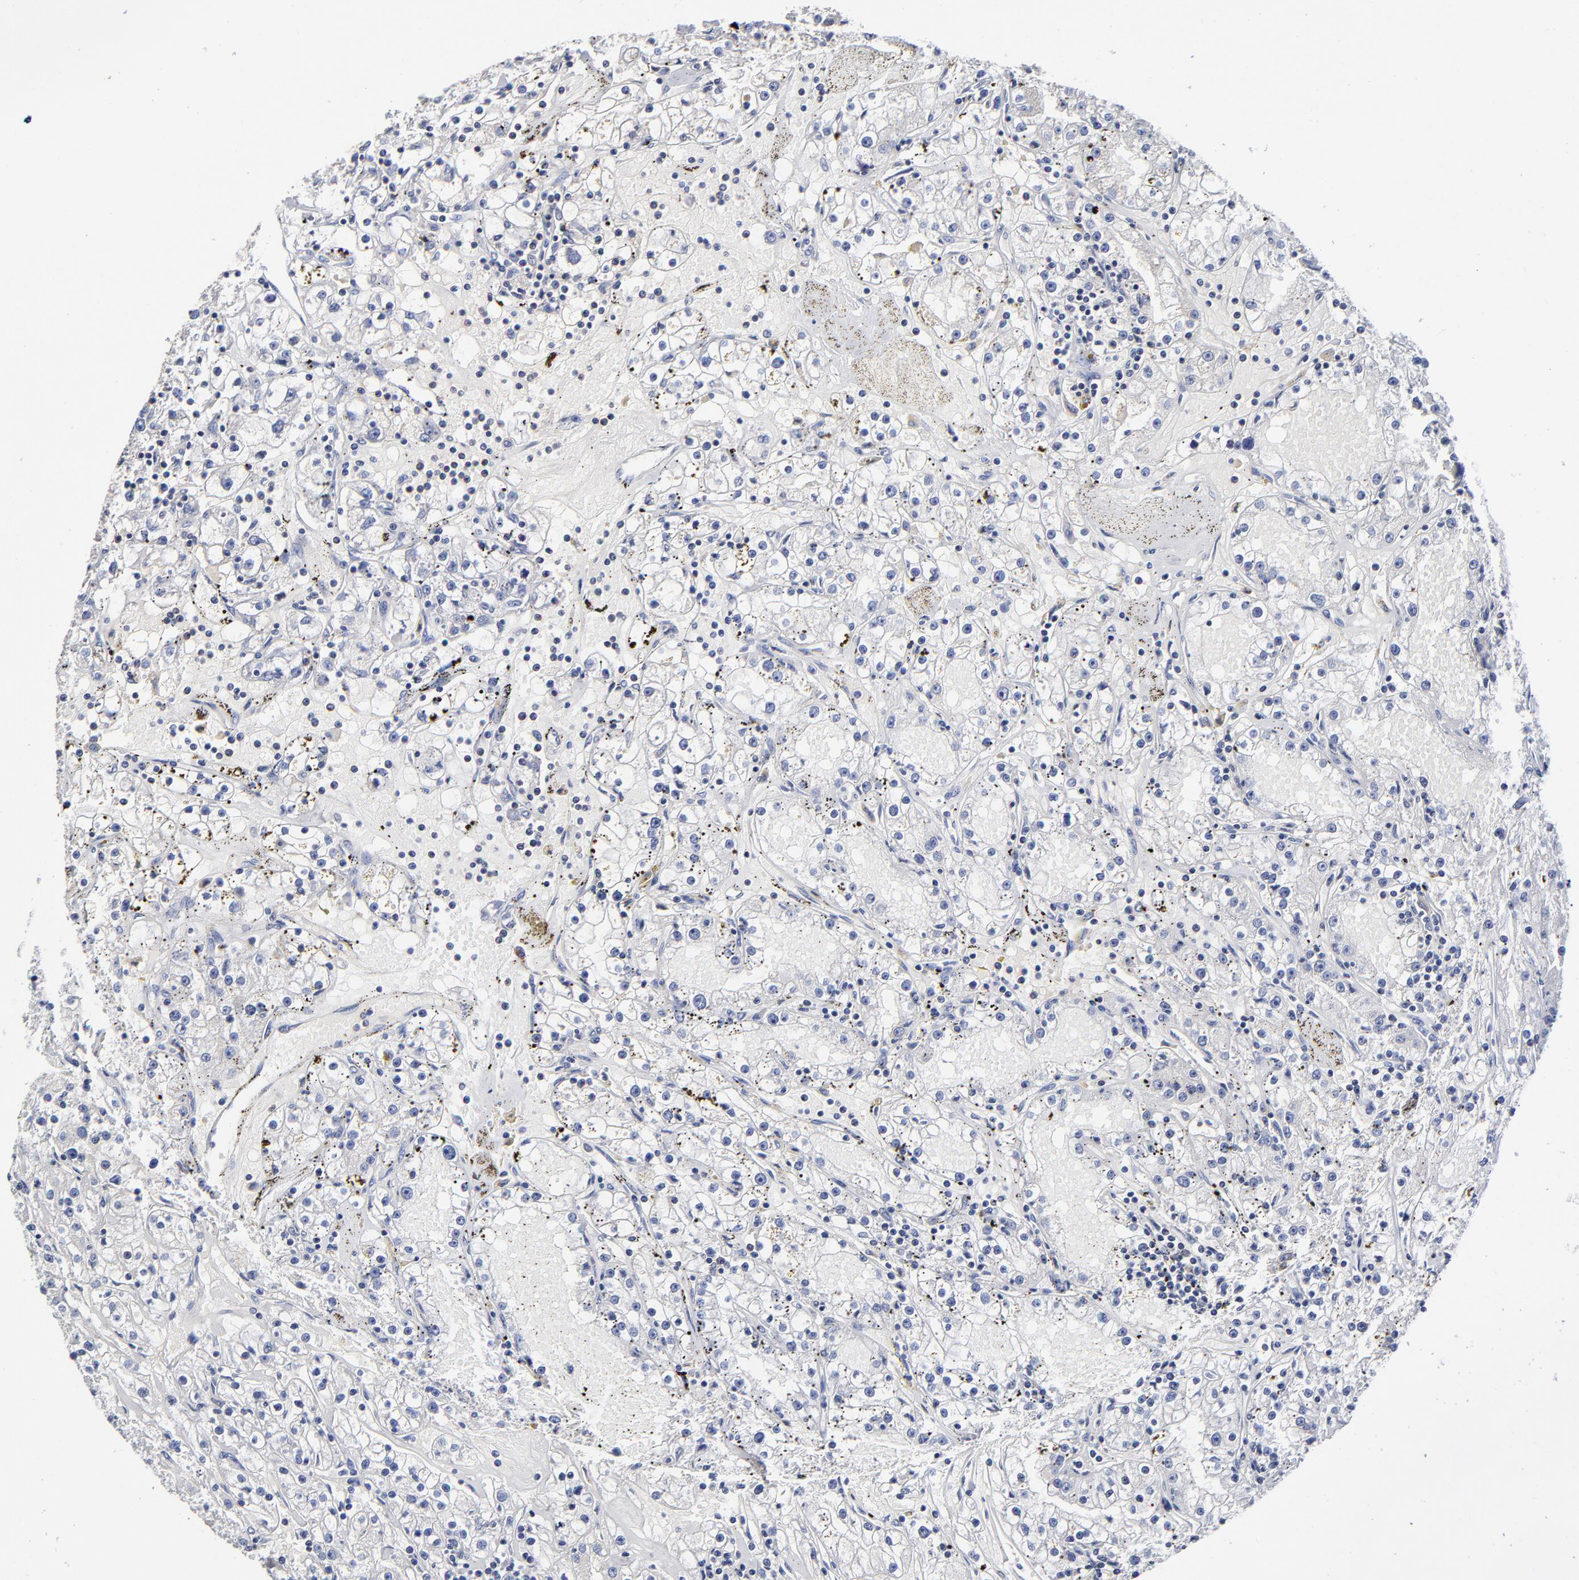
{"staining": {"intensity": "negative", "quantity": "none", "location": "none"}, "tissue": "renal cancer", "cell_type": "Tumor cells", "image_type": "cancer", "snomed": [{"axis": "morphology", "description": "Adenocarcinoma, NOS"}, {"axis": "topography", "description": "Kidney"}], "caption": "Immunohistochemistry (IHC) of human renal cancer reveals no positivity in tumor cells. Brightfield microscopy of IHC stained with DAB (3,3'-diaminobenzidine) (brown) and hematoxylin (blue), captured at high magnification.", "gene": "TRAT1", "patient": {"sex": "male", "age": 56}}